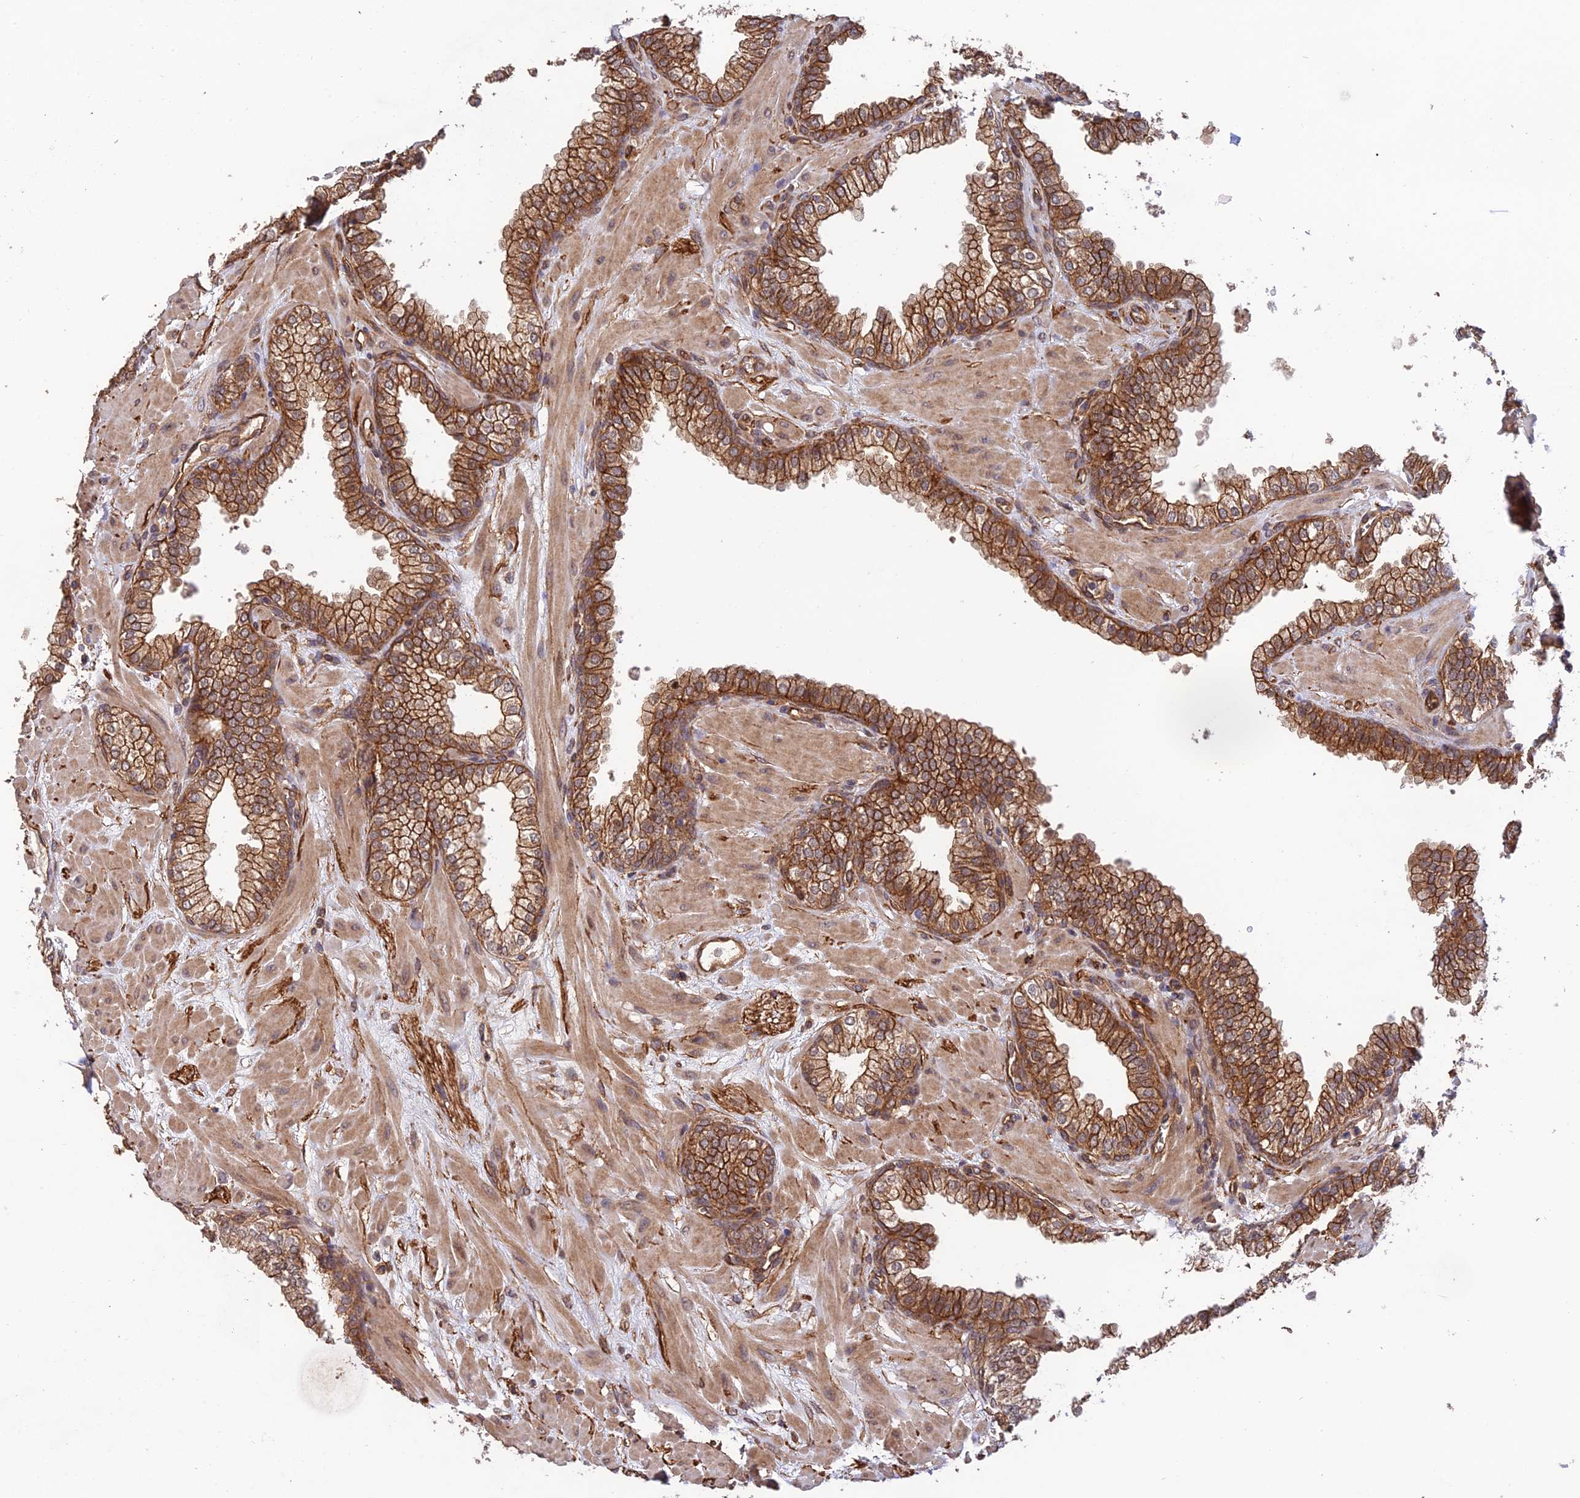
{"staining": {"intensity": "strong", "quantity": ">75%", "location": "cytoplasmic/membranous"}, "tissue": "prostate", "cell_type": "Glandular cells", "image_type": "normal", "snomed": [{"axis": "morphology", "description": "Normal tissue, NOS"}, {"axis": "morphology", "description": "Urothelial carcinoma, Low grade"}, {"axis": "topography", "description": "Urinary bladder"}, {"axis": "topography", "description": "Prostate"}], "caption": "Strong cytoplasmic/membranous staining for a protein is seen in about >75% of glandular cells of normal prostate using IHC.", "gene": "HOMER2", "patient": {"sex": "male", "age": 60}}